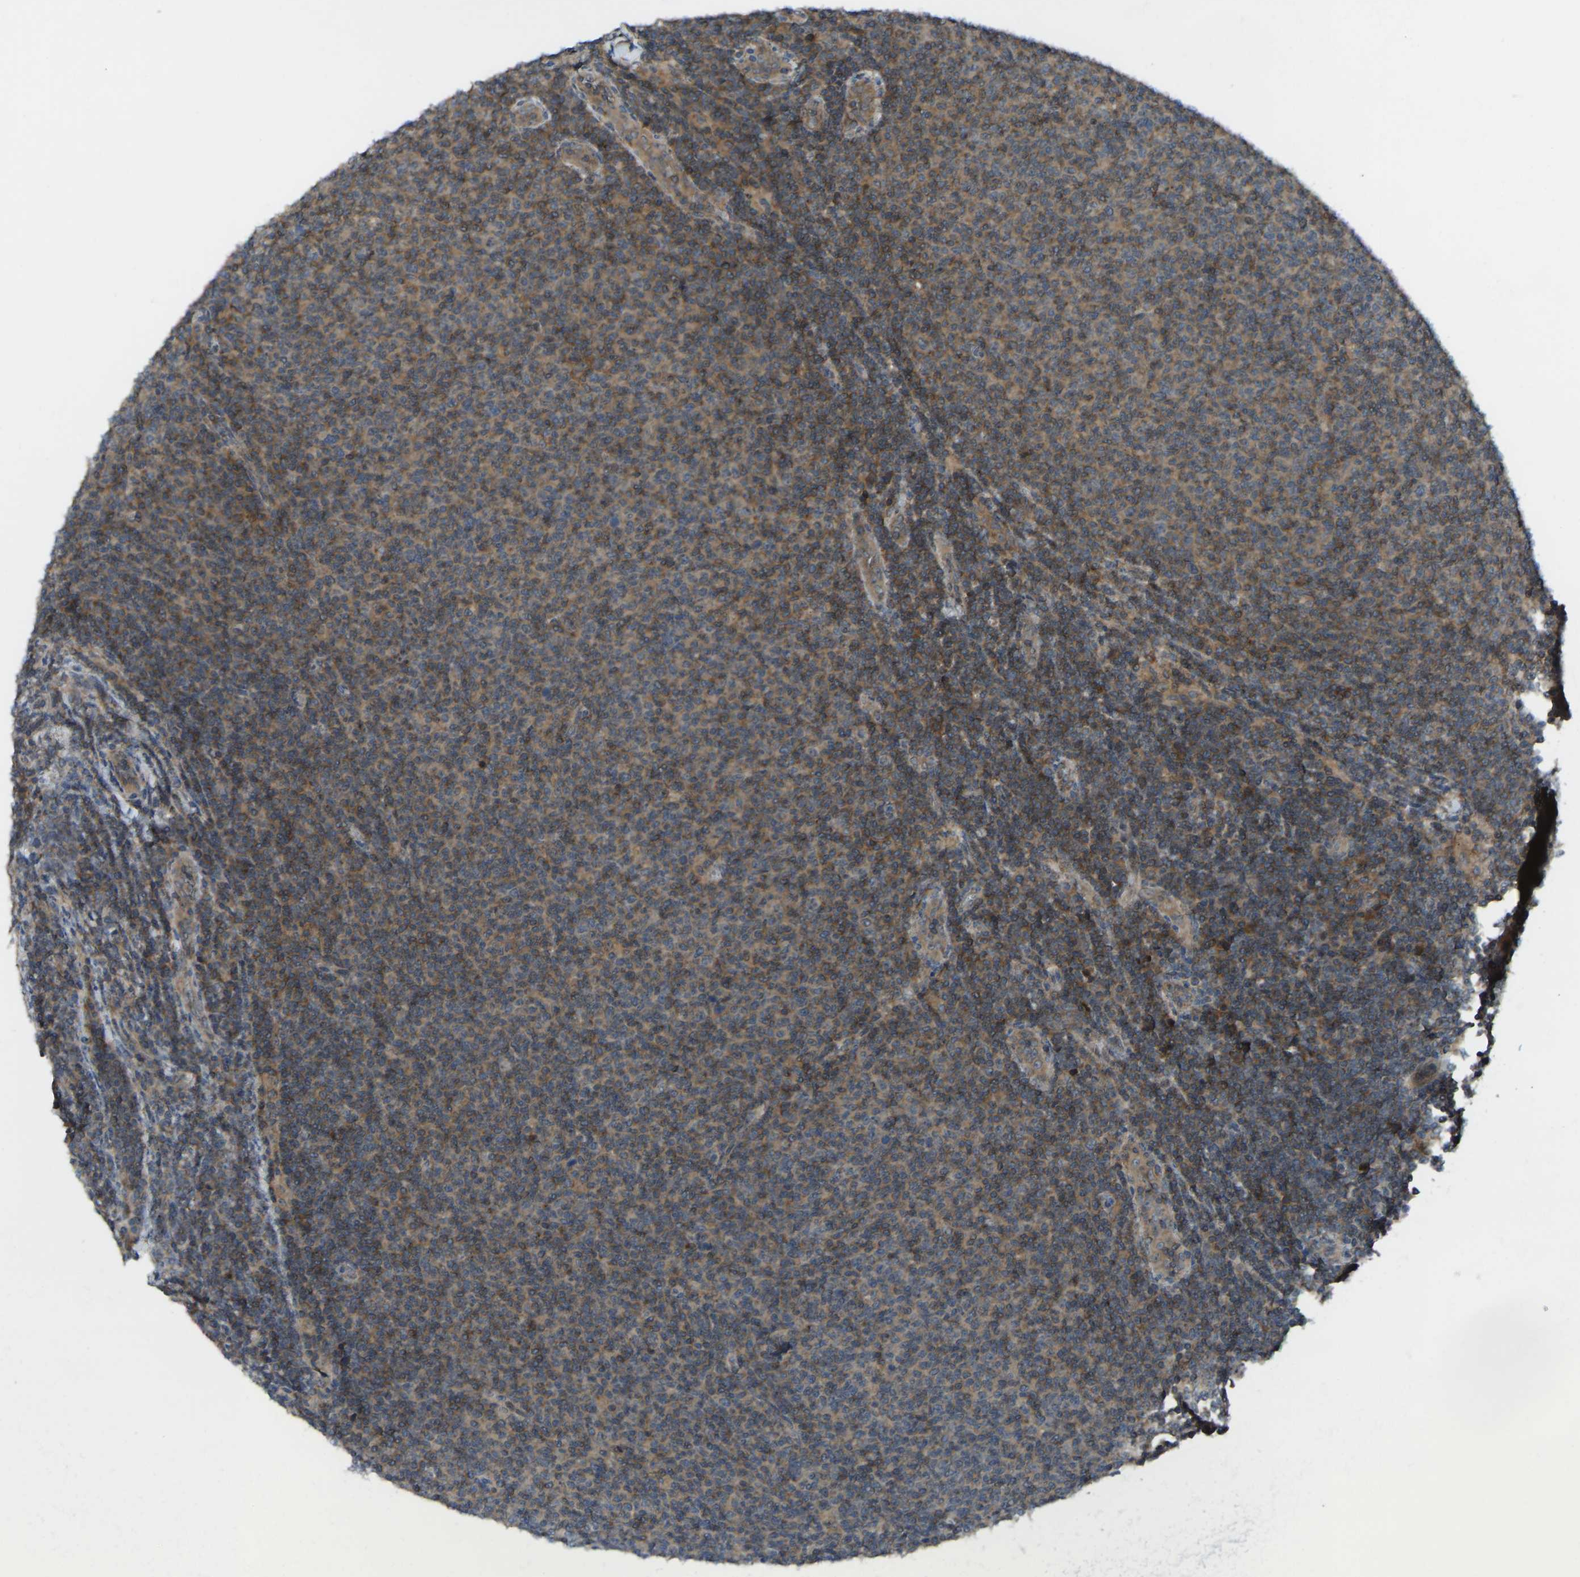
{"staining": {"intensity": "weak", "quantity": ">75%", "location": "cytoplasmic/membranous"}, "tissue": "lymphoma", "cell_type": "Tumor cells", "image_type": "cancer", "snomed": [{"axis": "morphology", "description": "Malignant lymphoma, non-Hodgkin's type, Low grade"}, {"axis": "topography", "description": "Lymph node"}], "caption": "Protein analysis of lymphoma tissue exhibits weak cytoplasmic/membranous expression in about >75% of tumor cells.", "gene": "ZNF71", "patient": {"sex": "male", "age": 66}}